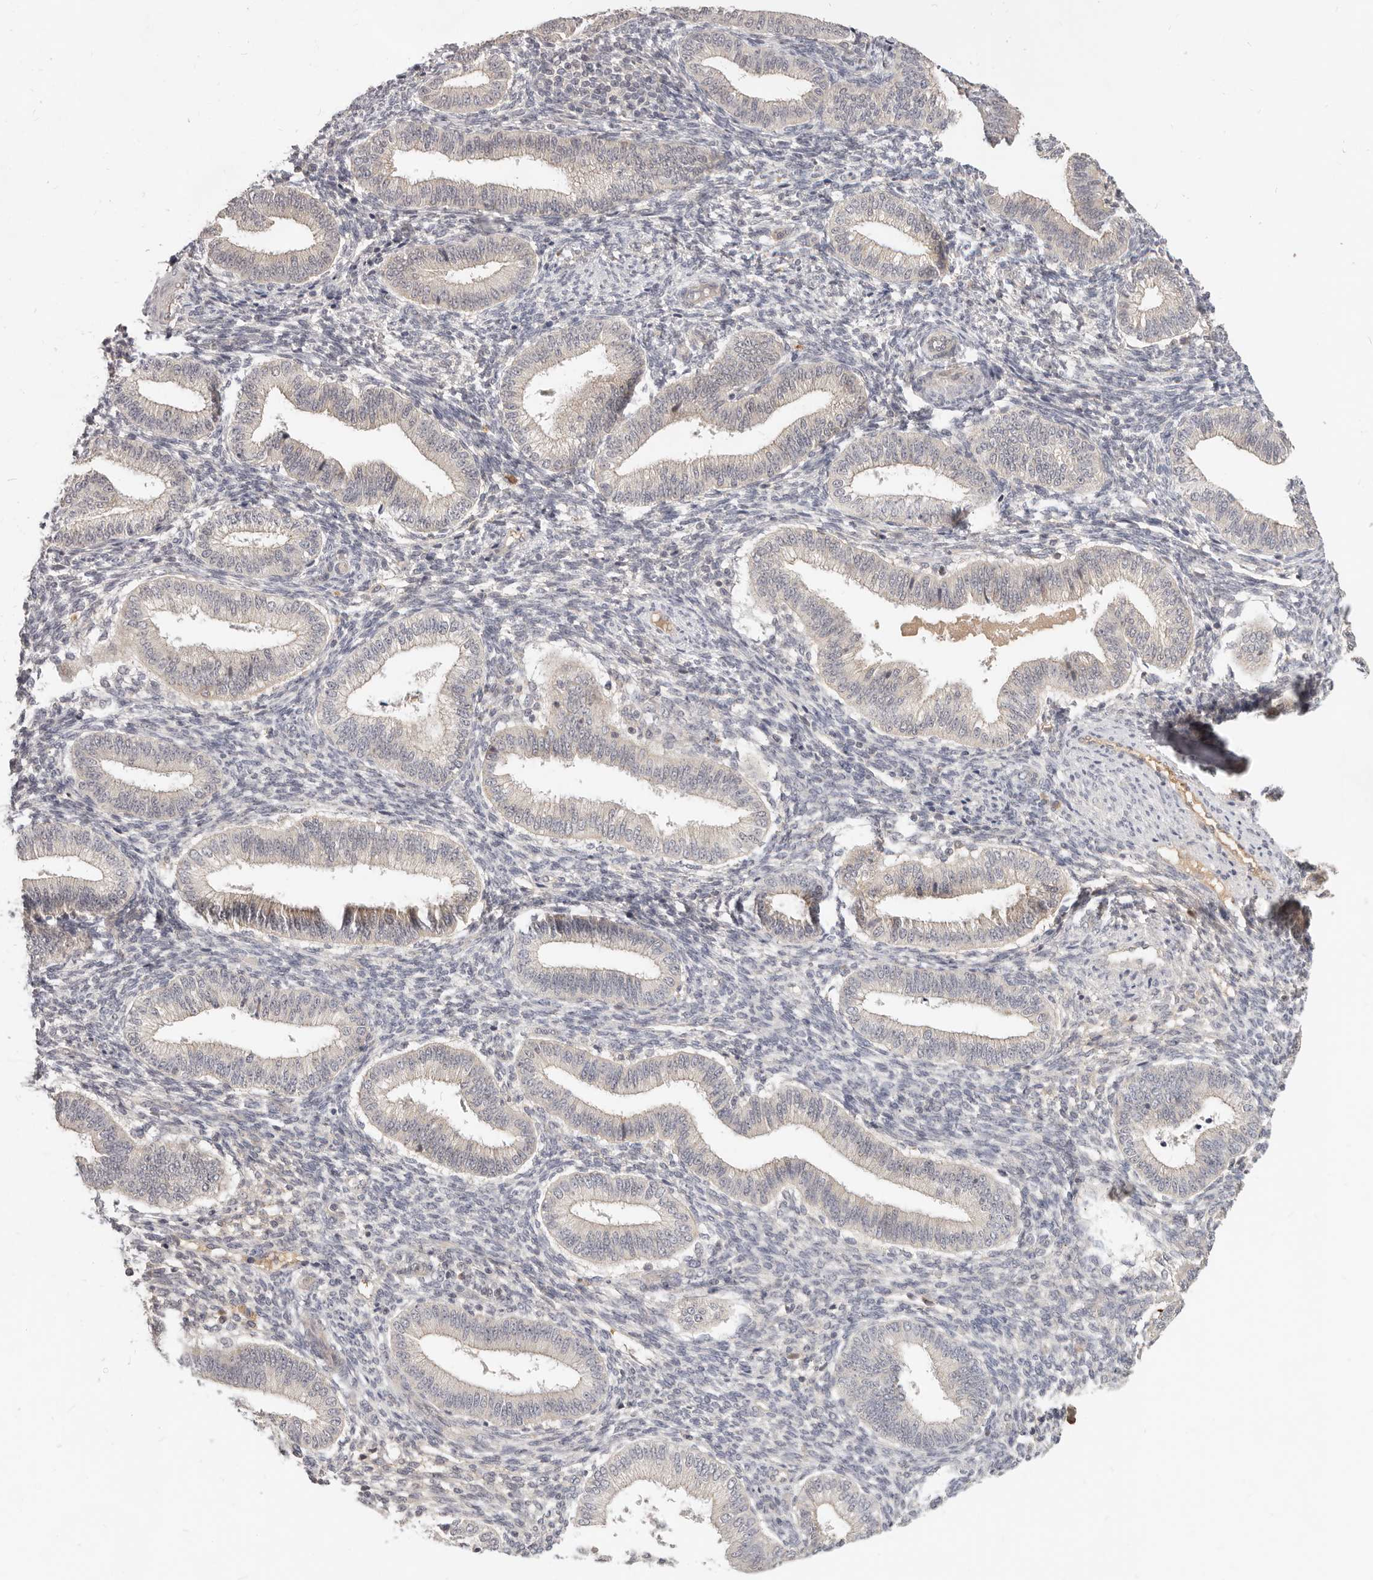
{"staining": {"intensity": "negative", "quantity": "none", "location": "none"}, "tissue": "endometrium", "cell_type": "Cells in endometrial stroma", "image_type": "normal", "snomed": [{"axis": "morphology", "description": "Normal tissue, NOS"}, {"axis": "topography", "description": "Endometrium"}], "caption": "A photomicrograph of endometrium stained for a protein shows no brown staining in cells in endometrial stroma. The staining was performed using DAB to visualize the protein expression in brown, while the nuclei were stained in blue with hematoxylin (Magnification: 20x).", "gene": "USP49", "patient": {"sex": "female", "age": 39}}